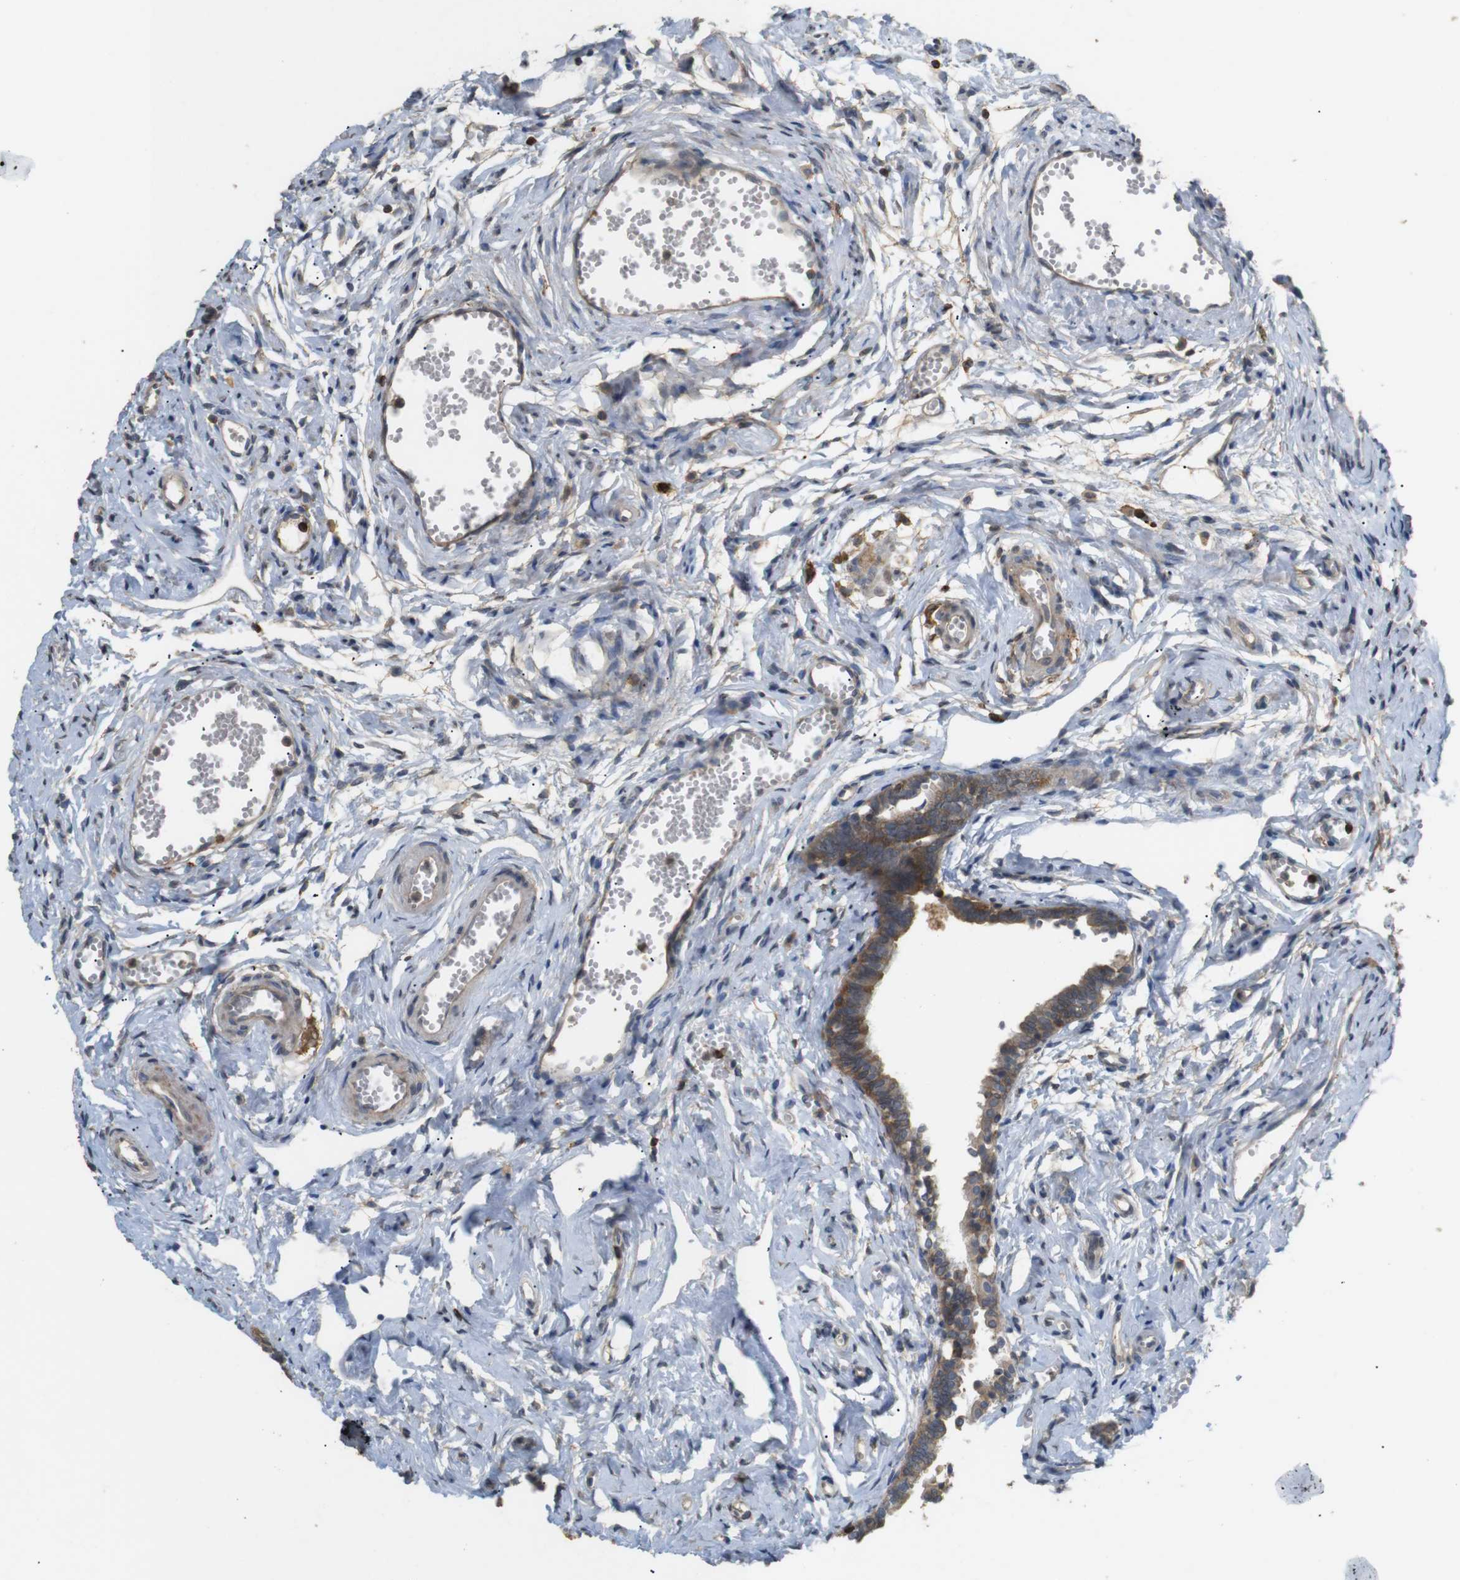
{"staining": {"intensity": "moderate", "quantity": ">75%", "location": "cytoplasmic/membranous"}, "tissue": "fallopian tube", "cell_type": "Glandular cells", "image_type": "normal", "snomed": [{"axis": "morphology", "description": "Normal tissue, NOS"}, {"axis": "topography", "description": "Fallopian tube"}], "caption": "Moderate cytoplasmic/membranous staining for a protein is present in about >75% of glandular cells of benign fallopian tube using immunohistochemistry (IHC).", "gene": "KSR1", "patient": {"sex": "female", "age": 71}}